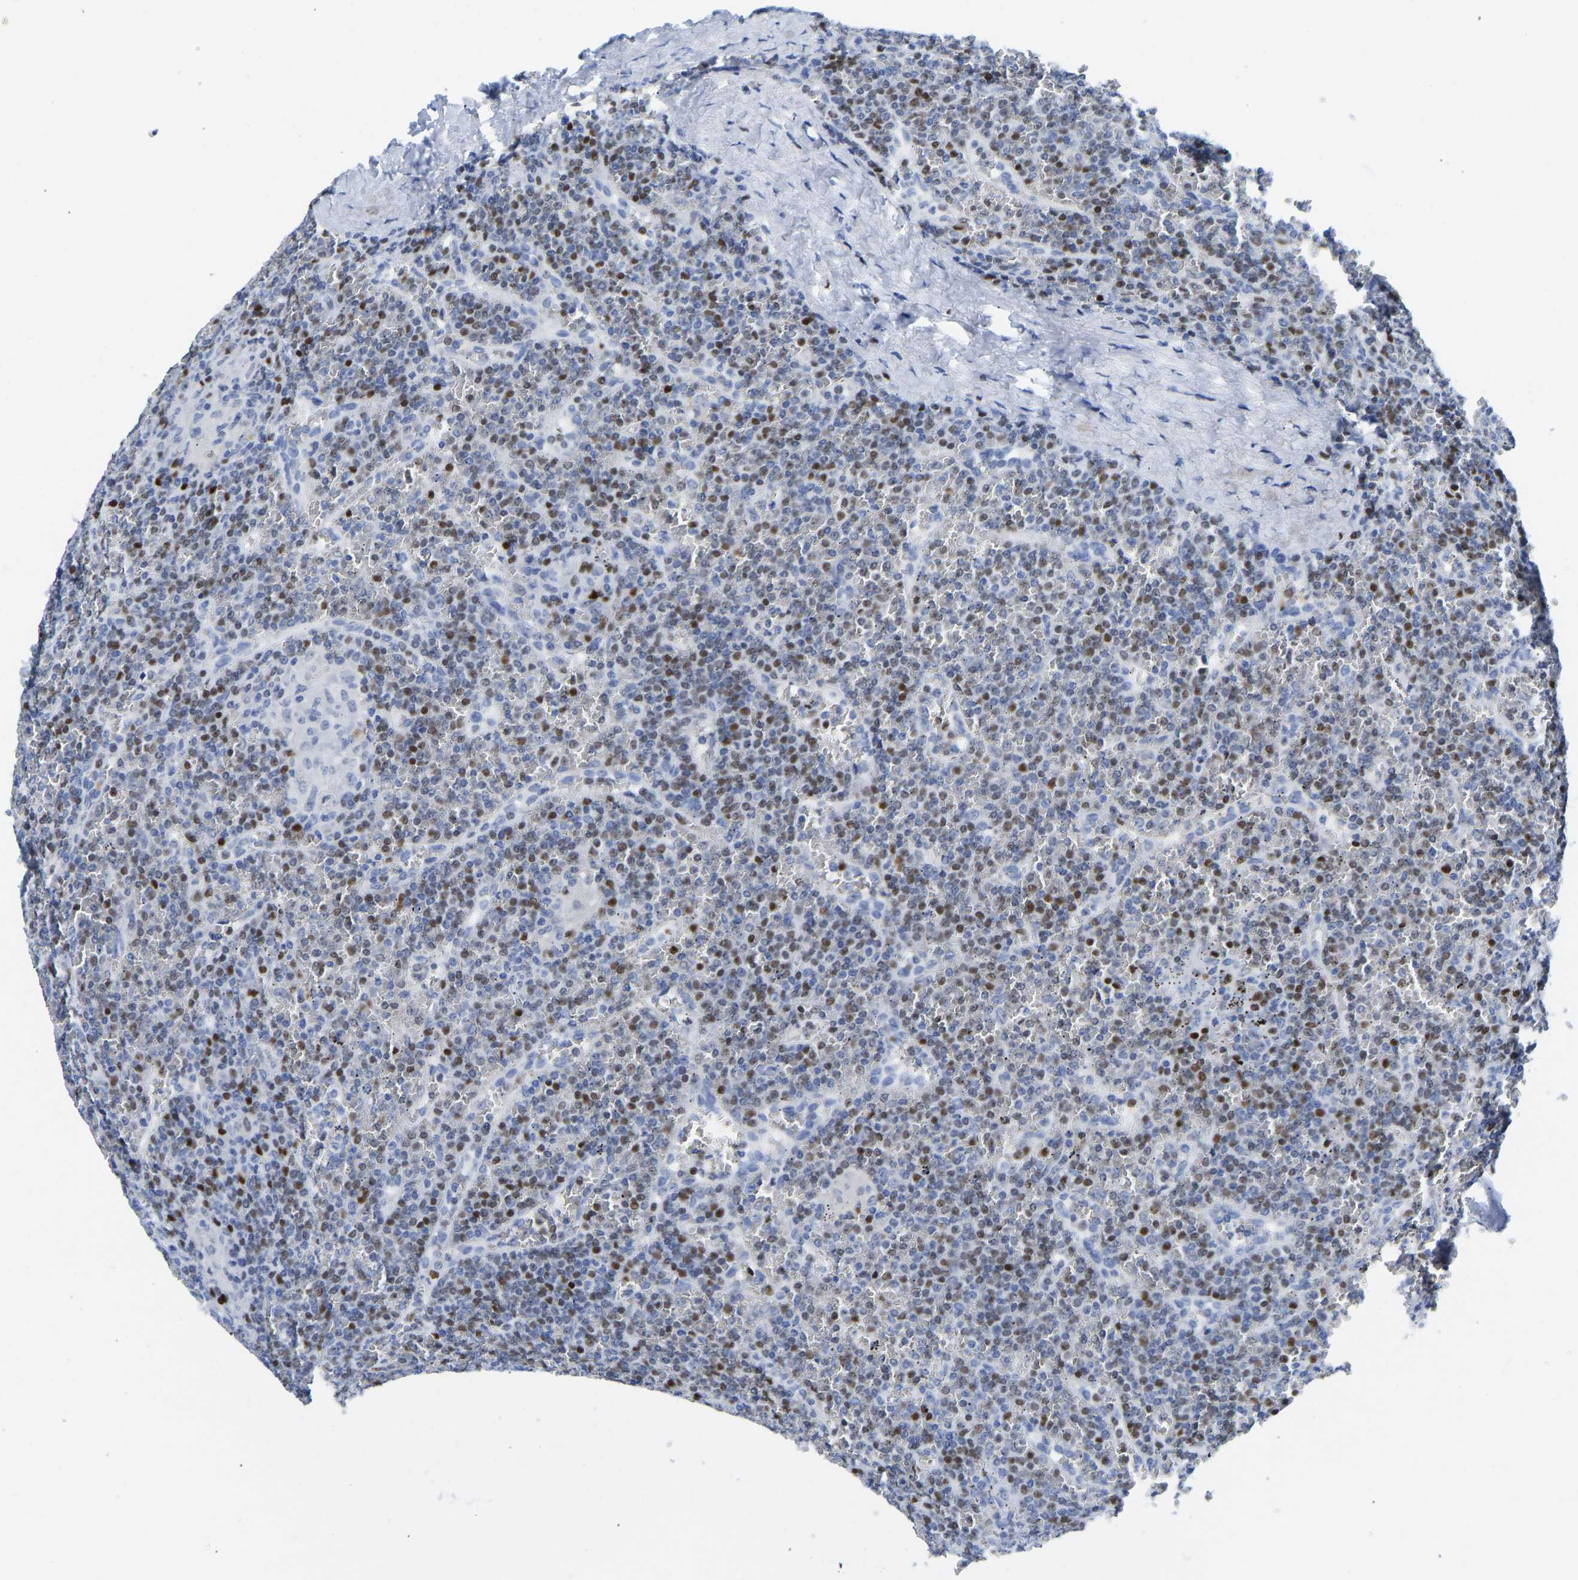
{"staining": {"intensity": "moderate", "quantity": "25%-75%", "location": "nuclear"}, "tissue": "lymphoma", "cell_type": "Tumor cells", "image_type": "cancer", "snomed": [{"axis": "morphology", "description": "Malignant lymphoma, non-Hodgkin's type, Low grade"}, {"axis": "topography", "description": "Spleen"}], "caption": "Tumor cells demonstrate medium levels of moderate nuclear expression in about 25%-75% of cells in human malignant lymphoma, non-Hodgkin's type (low-grade).", "gene": "TCF7", "patient": {"sex": "female", "age": 19}}